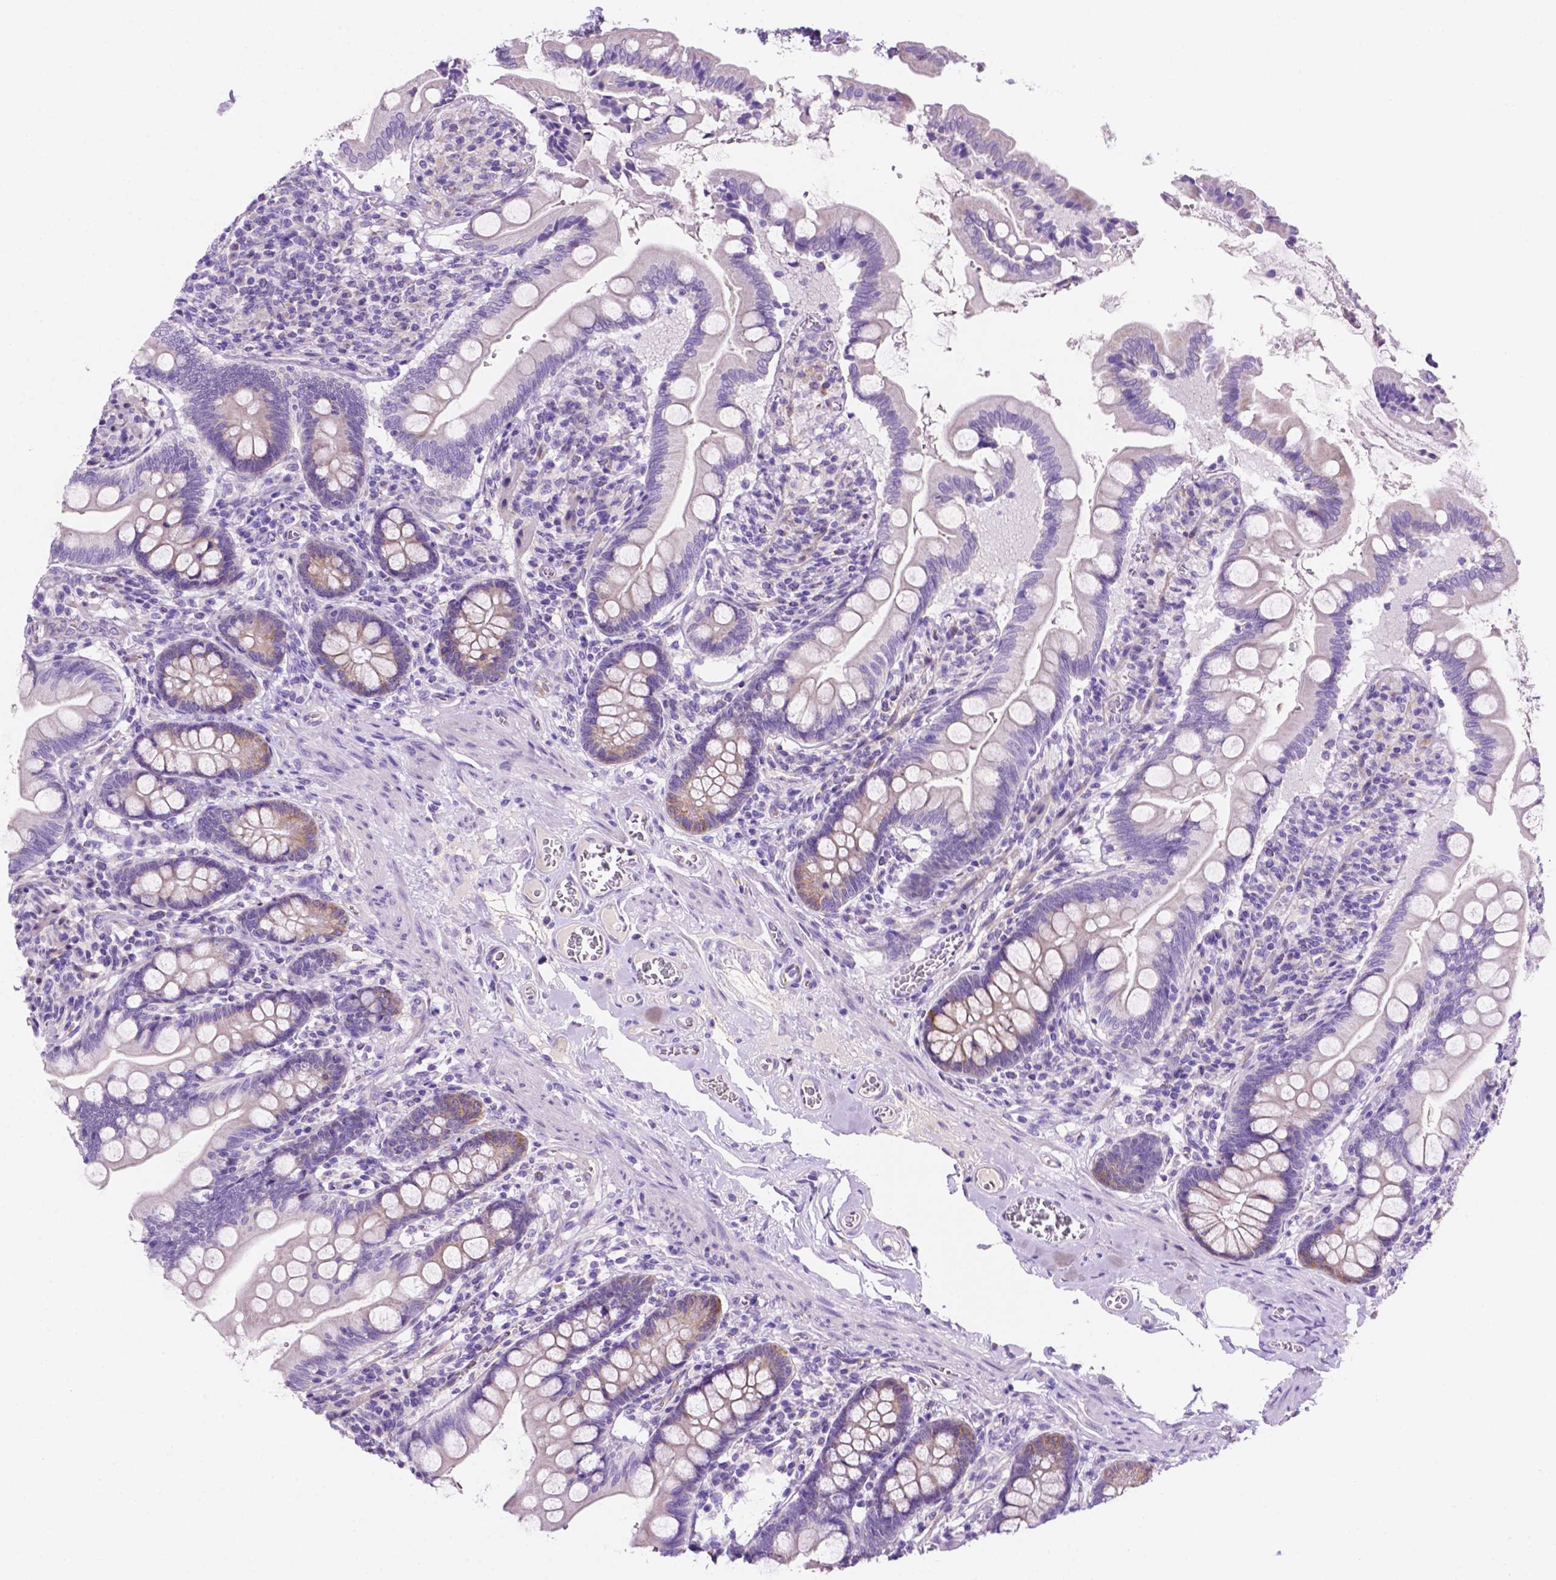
{"staining": {"intensity": "moderate", "quantity": "<25%", "location": "cytoplasmic/membranous"}, "tissue": "small intestine", "cell_type": "Glandular cells", "image_type": "normal", "snomed": [{"axis": "morphology", "description": "Normal tissue, NOS"}, {"axis": "topography", "description": "Small intestine"}], "caption": "Immunohistochemical staining of normal small intestine demonstrates <25% levels of moderate cytoplasmic/membranous protein staining in approximately <25% of glandular cells.", "gene": "CEACAM7", "patient": {"sex": "female", "age": 56}}